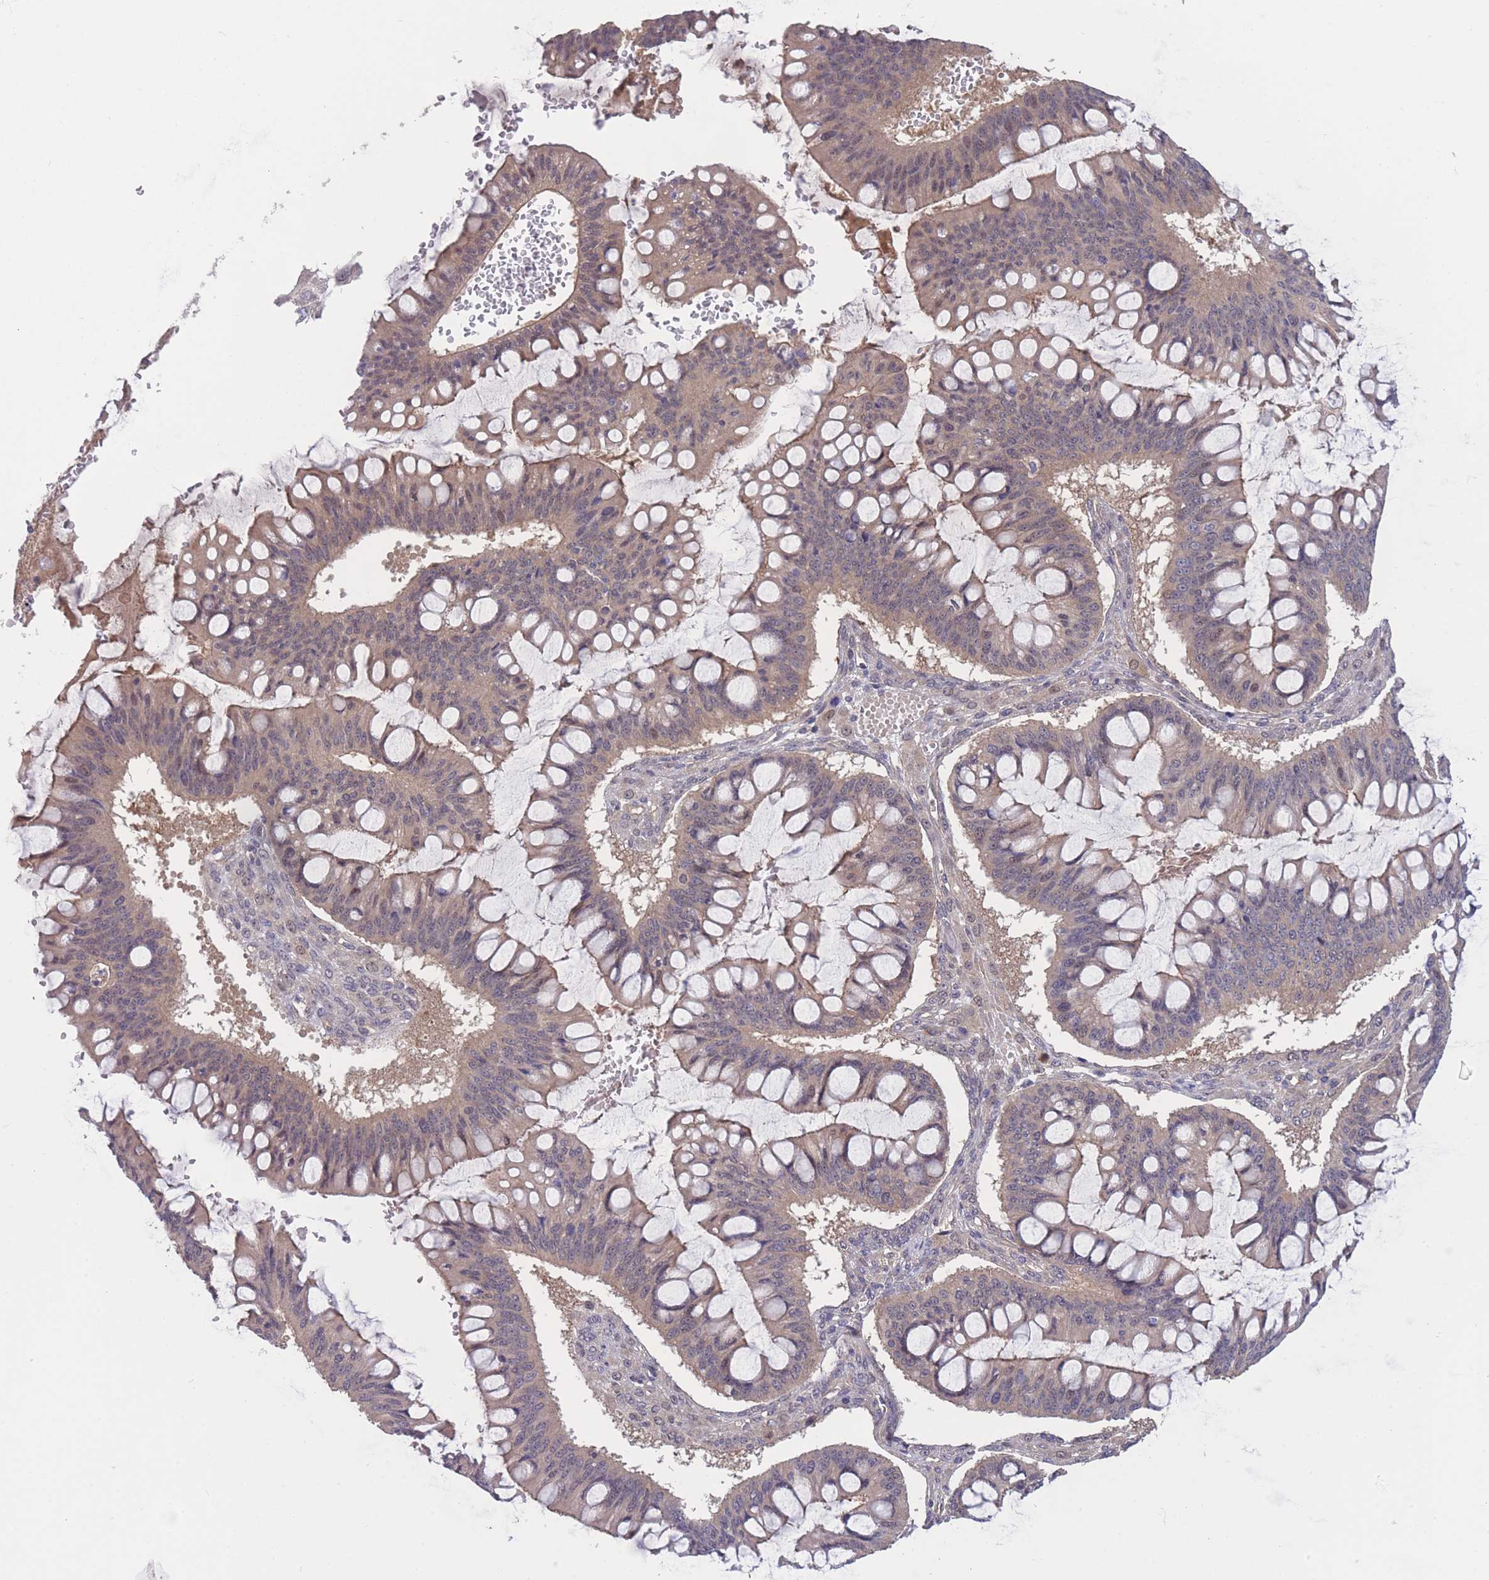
{"staining": {"intensity": "weak", "quantity": ">75%", "location": "cytoplasmic/membranous"}, "tissue": "ovarian cancer", "cell_type": "Tumor cells", "image_type": "cancer", "snomed": [{"axis": "morphology", "description": "Cystadenocarcinoma, mucinous, NOS"}, {"axis": "topography", "description": "Ovary"}], "caption": "Ovarian cancer (mucinous cystadenocarcinoma) was stained to show a protein in brown. There is low levels of weak cytoplasmic/membranous expression in approximately >75% of tumor cells. Nuclei are stained in blue.", "gene": "UBE2N", "patient": {"sex": "female", "age": 73}}